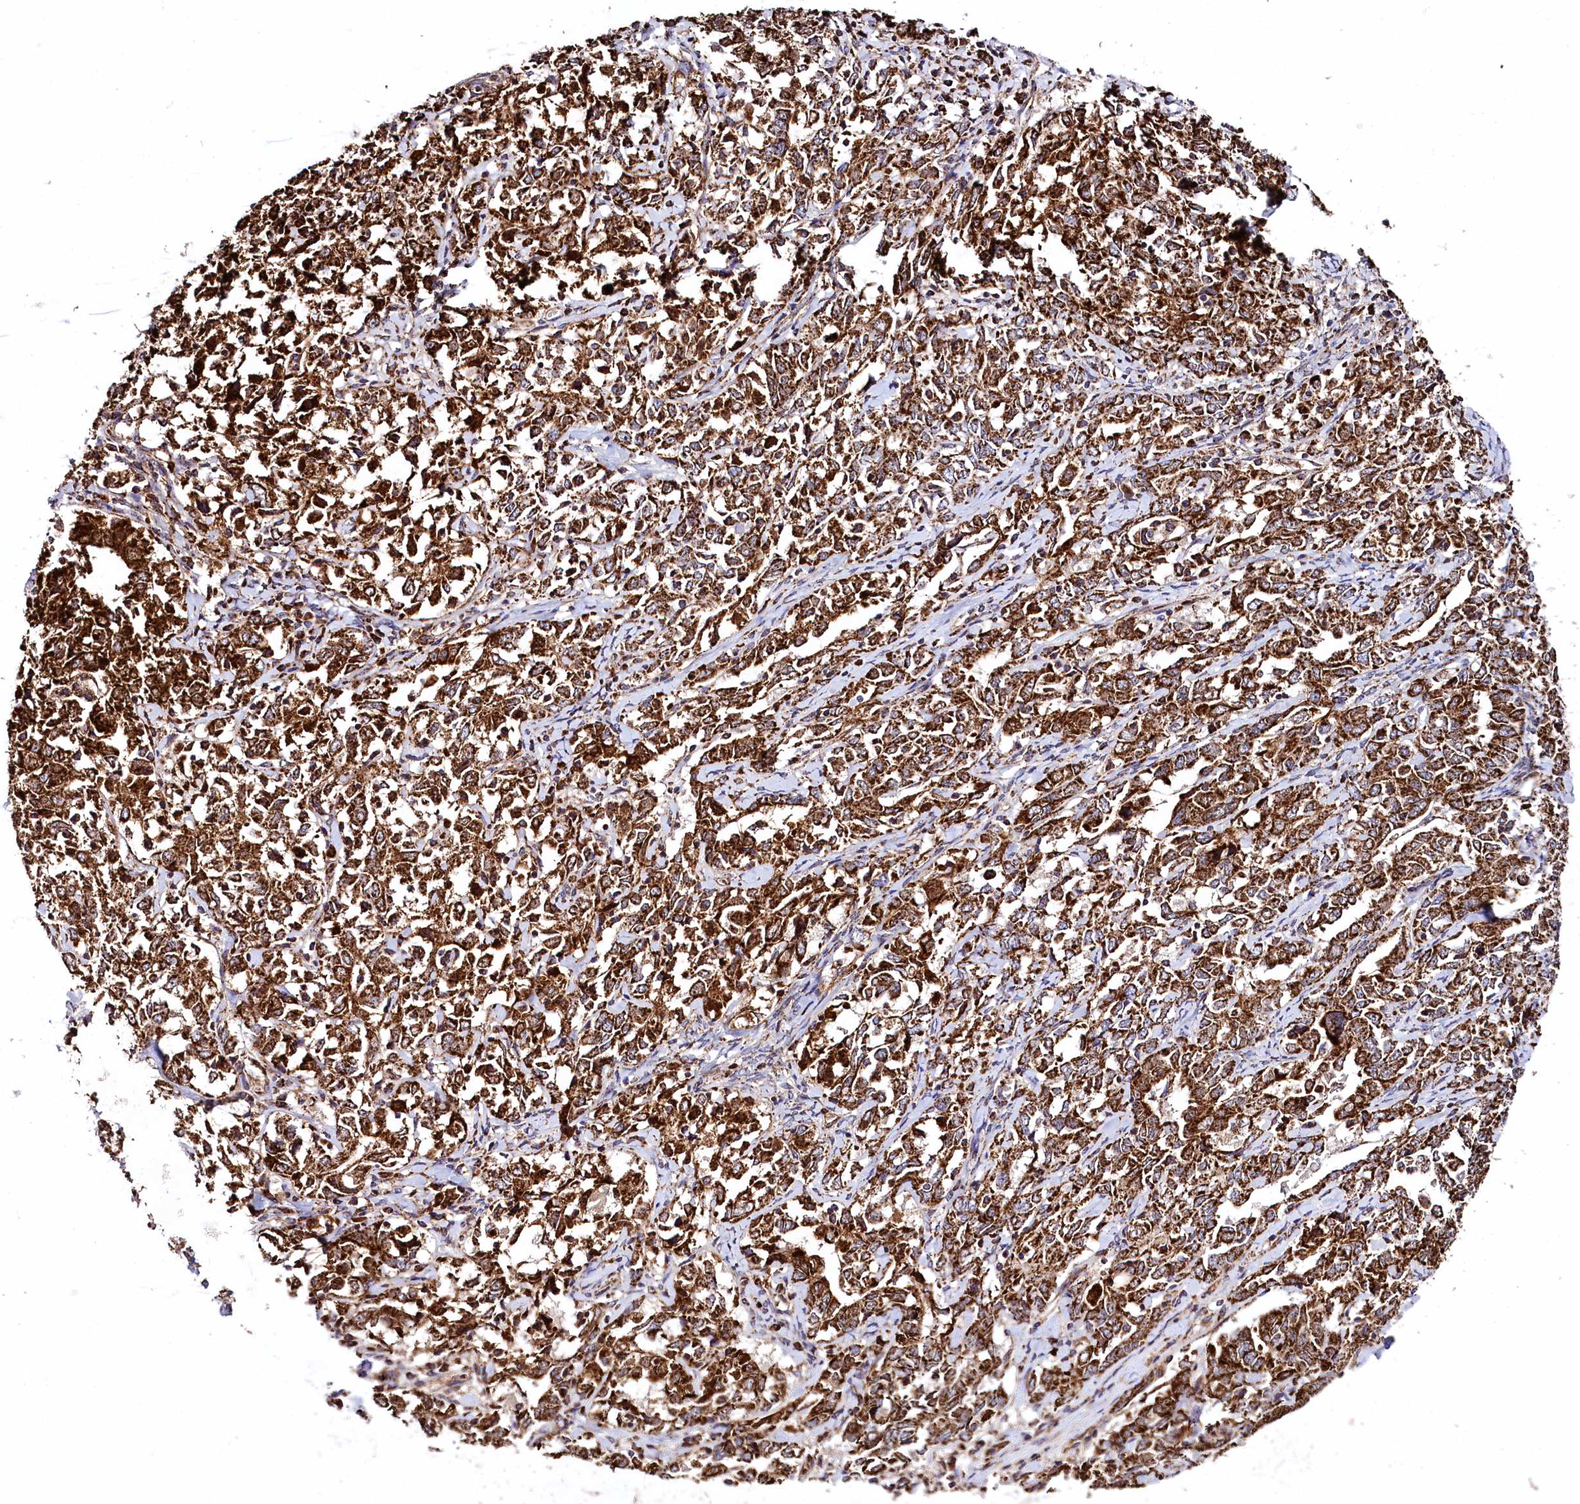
{"staining": {"intensity": "strong", "quantity": ">75%", "location": "cytoplasmic/membranous"}, "tissue": "ovarian cancer", "cell_type": "Tumor cells", "image_type": "cancer", "snomed": [{"axis": "morphology", "description": "Carcinoma, endometroid"}, {"axis": "topography", "description": "Ovary"}], "caption": "DAB immunohistochemical staining of ovarian endometroid carcinoma displays strong cytoplasmic/membranous protein positivity in approximately >75% of tumor cells.", "gene": "CLYBL", "patient": {"sex": "female", "age": 62}}